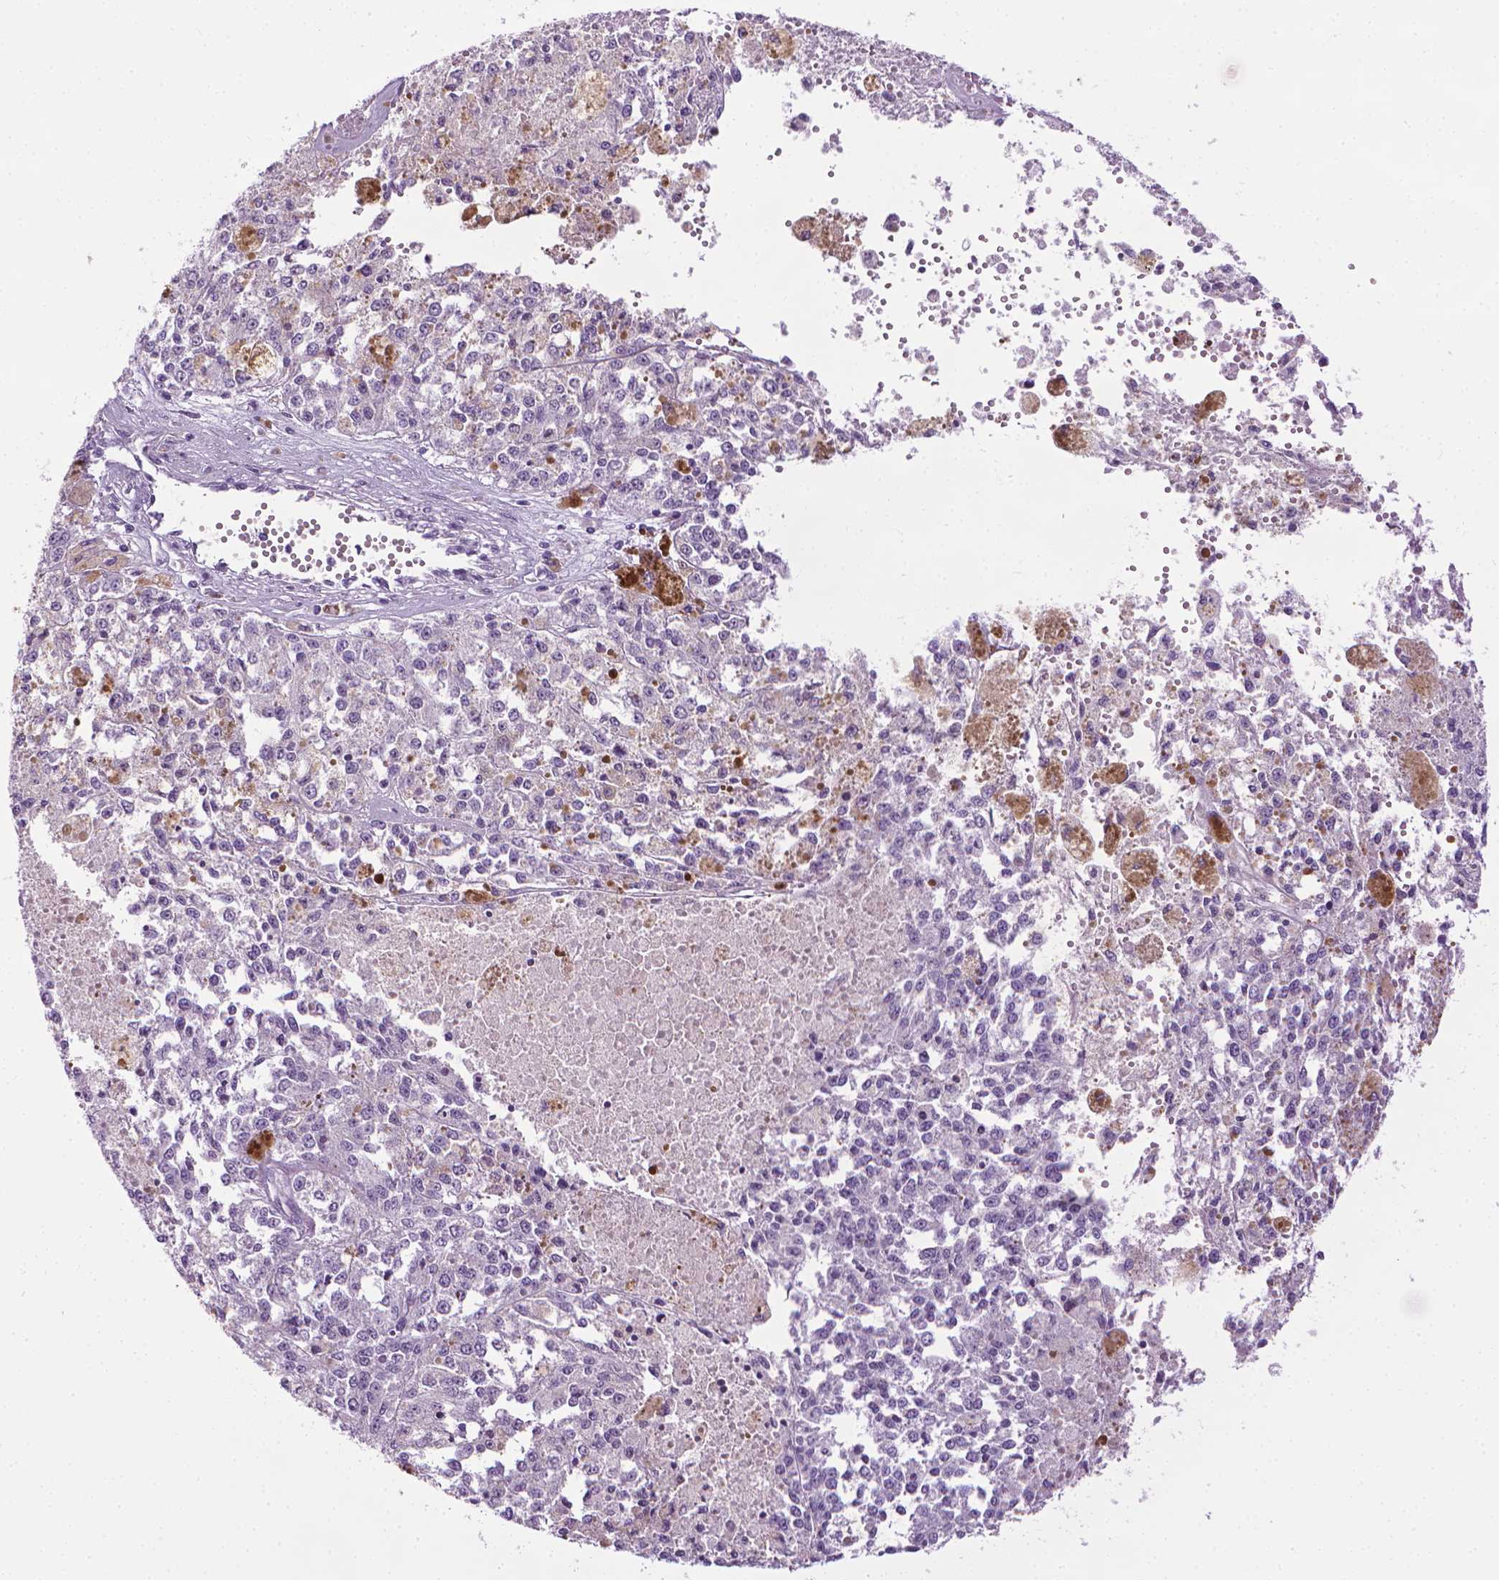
{"staining": {"intensity": "negative", "quantity": "none", "location": "none"}, "tissue": "melanoma", "cell_type": "Tumor cells", "image_type": "cancer", "snomed": [{"axis": "morphology", "description": "Malignant melanoma, Metastatic site"}, {"axis": "topography", "description": "Lymph node"}], "caption": "Tumor cells show no significant positivity in melanoma.", "gene": "DNAI7", "patient": {"sex": "female", "age": 64}}